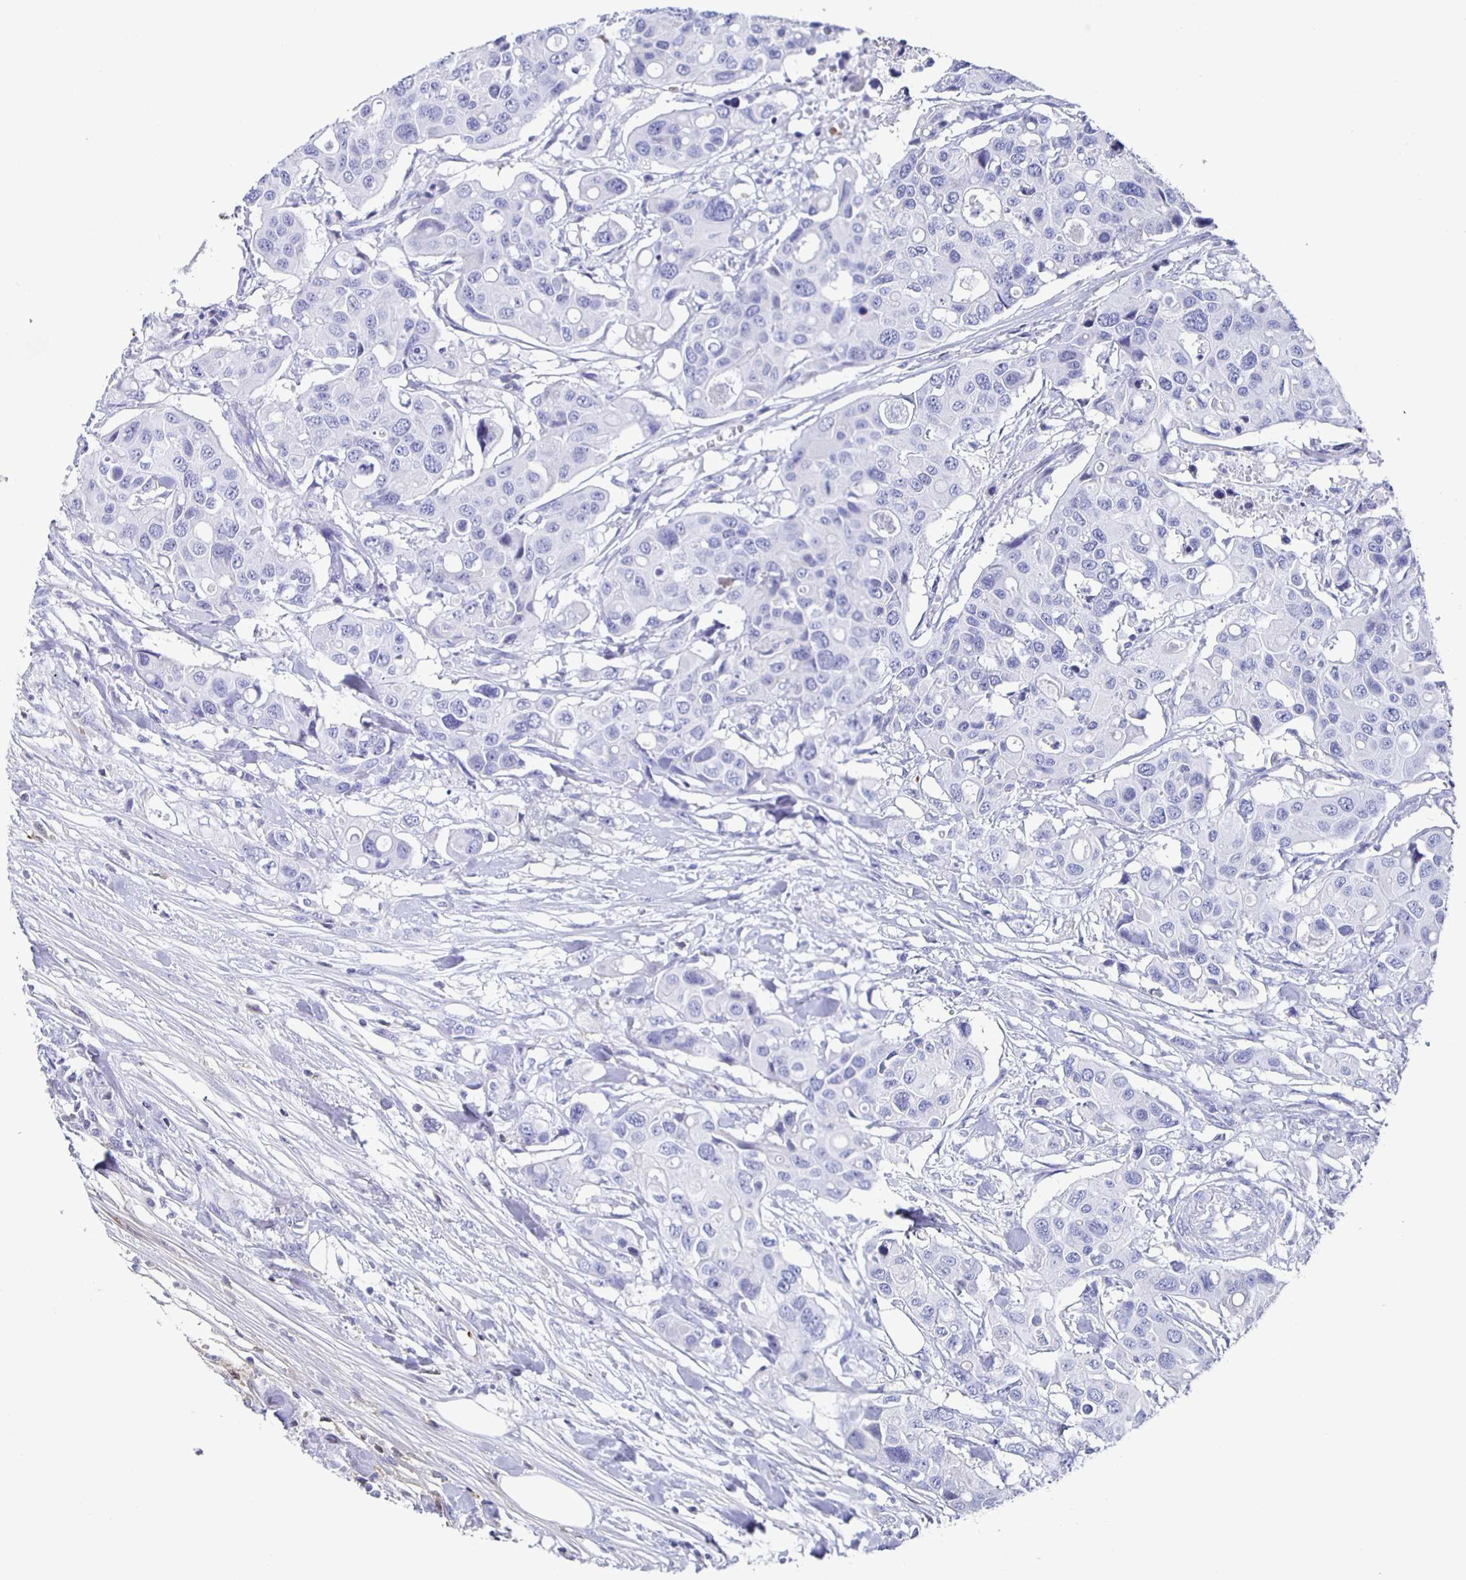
{"staining": {"intensity": "negative", "quantity": "none", "location": "none"}, "tissue": "colorectal cancer", "cell_type": "Tumor cells", "image_type": "cancer", "snomed": [{"axis": "morphology", "description": "Adenocarcinoma, NOS"}, {"axis": "topography", "description": "Colon"}], "caption": "A photomicrograph of human colorectal cancer is negative for staining in tumor cells.", "gene": "FGA", "patient": {"sex": "male", "age": 77}}